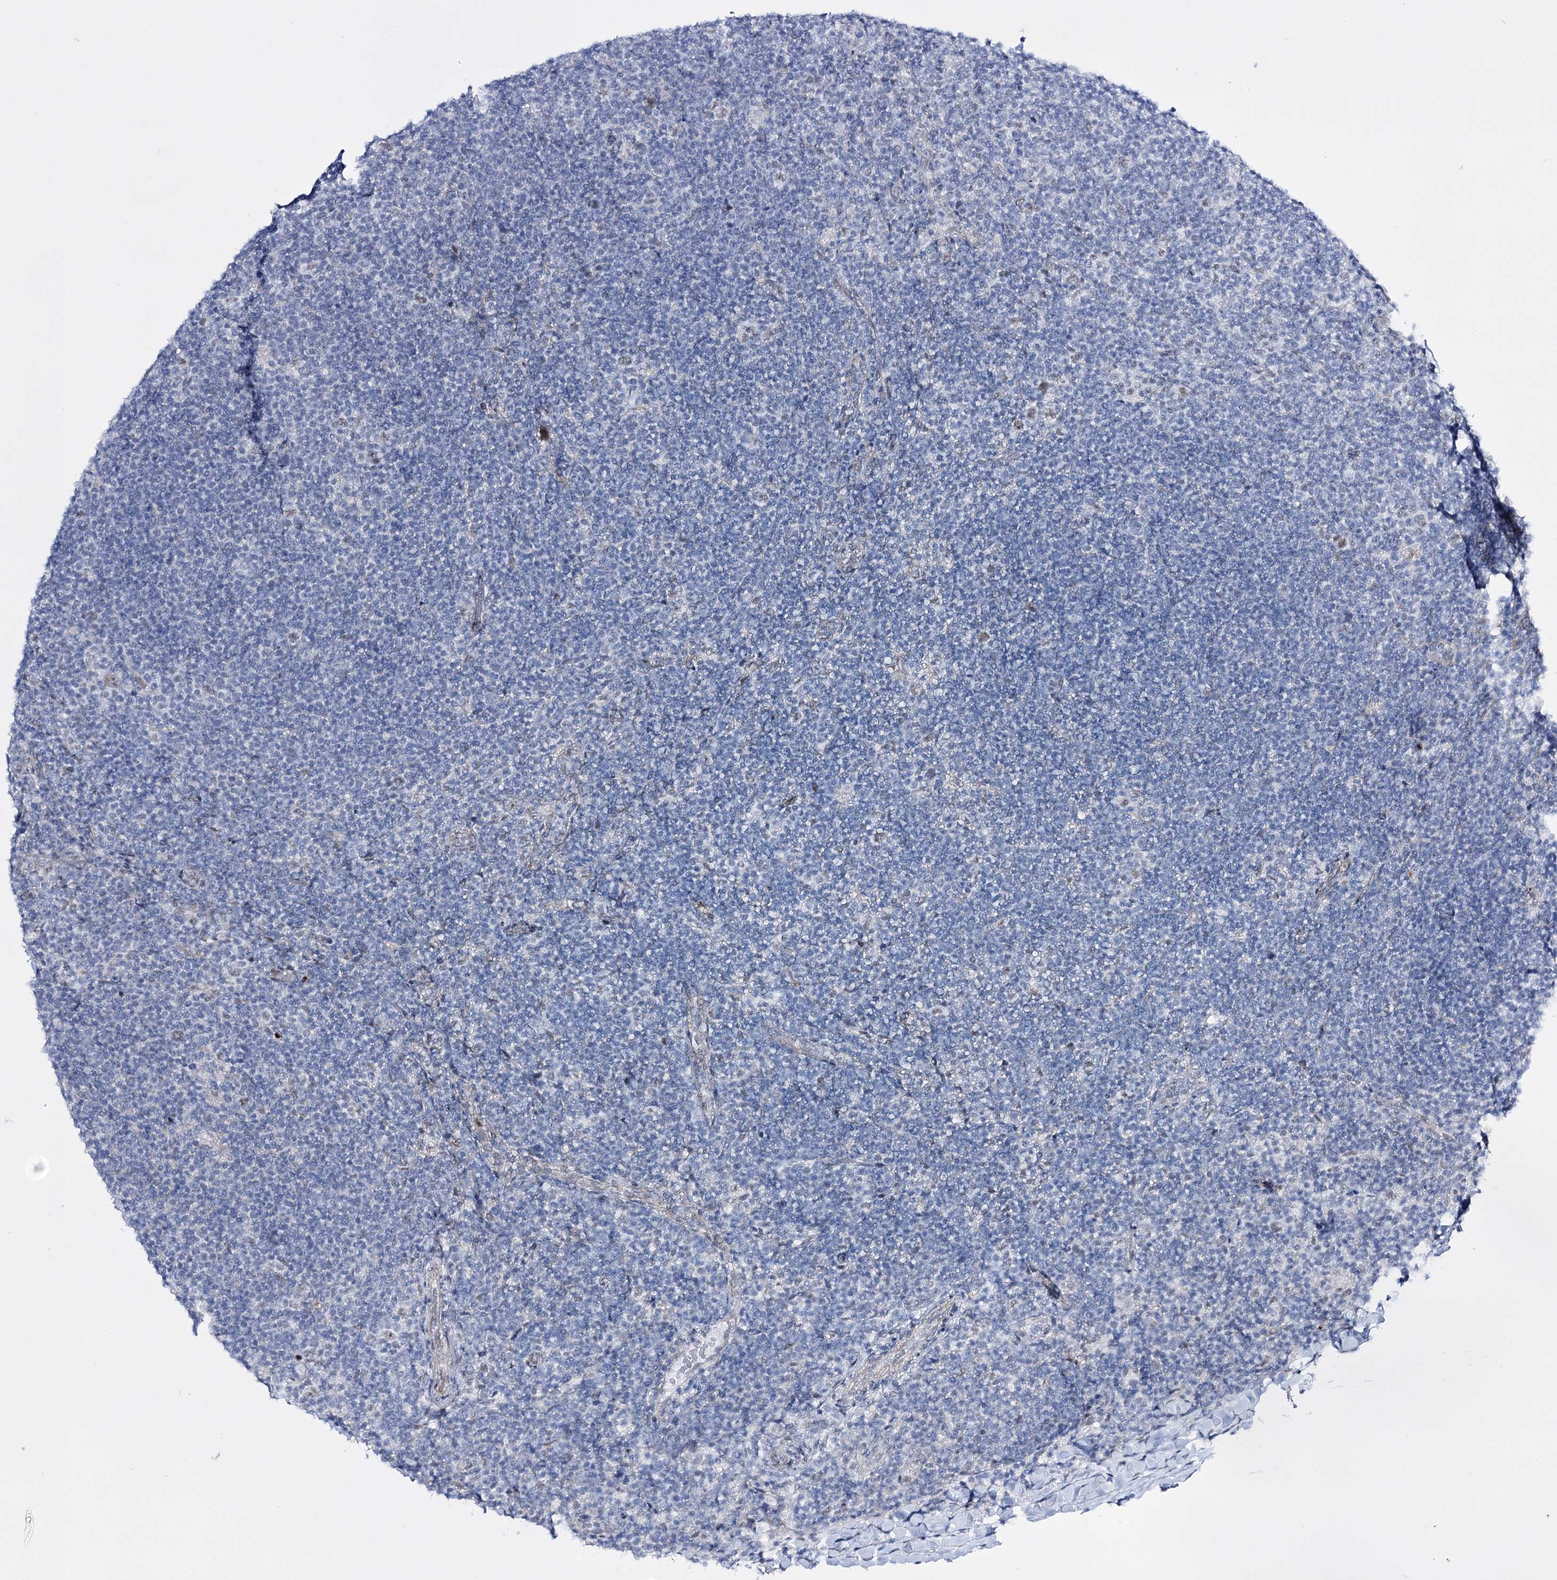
{"staining": {"intensity": "negative", "quantity": "none", "location": "none"}, "tissue": "lymphoma", "cell_type": "Tumor cells", "image_type": "cancer", "snomed": [{"axis": "morphology", "description": "Hodgkin's disease, NOS"}, {"axis": "topography", "description": "Lymph node"}], "caption": "Immunohistochemistry micrograph of neoplastic tissue: human lymphoma stained with DAB (3,3'-diaminobenzidine) shows no significant protein positivity in tumor cells.", "gene": "RBM15B", "patient": {"sex": "female", "age": 57}}